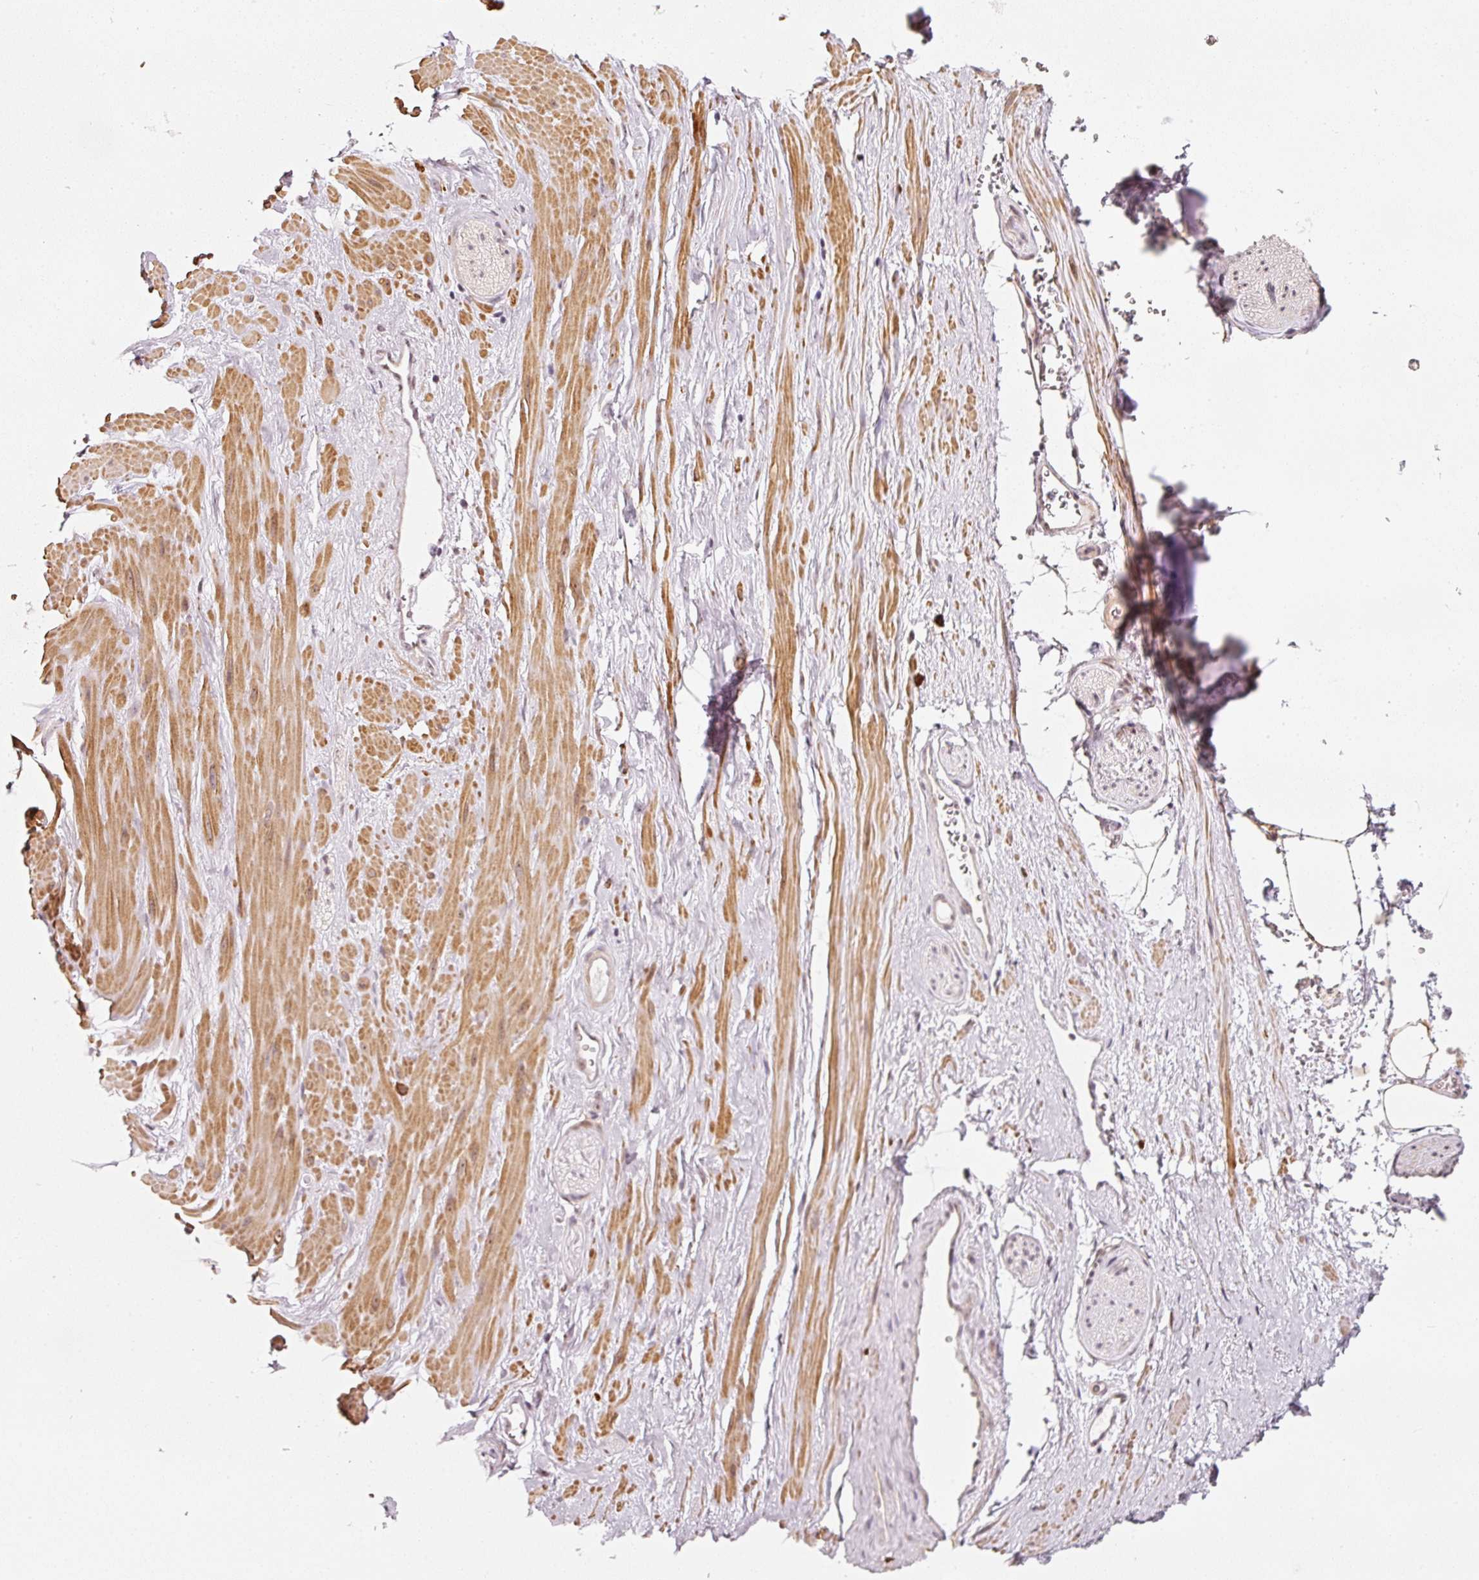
{"staining": {"intensity": "negative", "quantity": "none", "location": "none"}, "tissue": "adipose tissue", "cell_type": "Adipocytes", "image_type": "normal", "snomed": [{"axis": "morphology", "description": "Normal tissue, NOS"}, {"axis": "topography", "description": "Prostate"}, {"axis": "topography", "description": "Peripheral nerve tissue"}], "caption": "An immunohistochemistry (IHC) image of benign adipose tissue is shown. There is no staining in adipocytes of adipose tissue. (Brightfield microscopy of DAB (3,3'-diaminobenzidine) IHC at high magnification).", "gene": "MXRA8", "patient": {"sex": "male", "age": 61}}